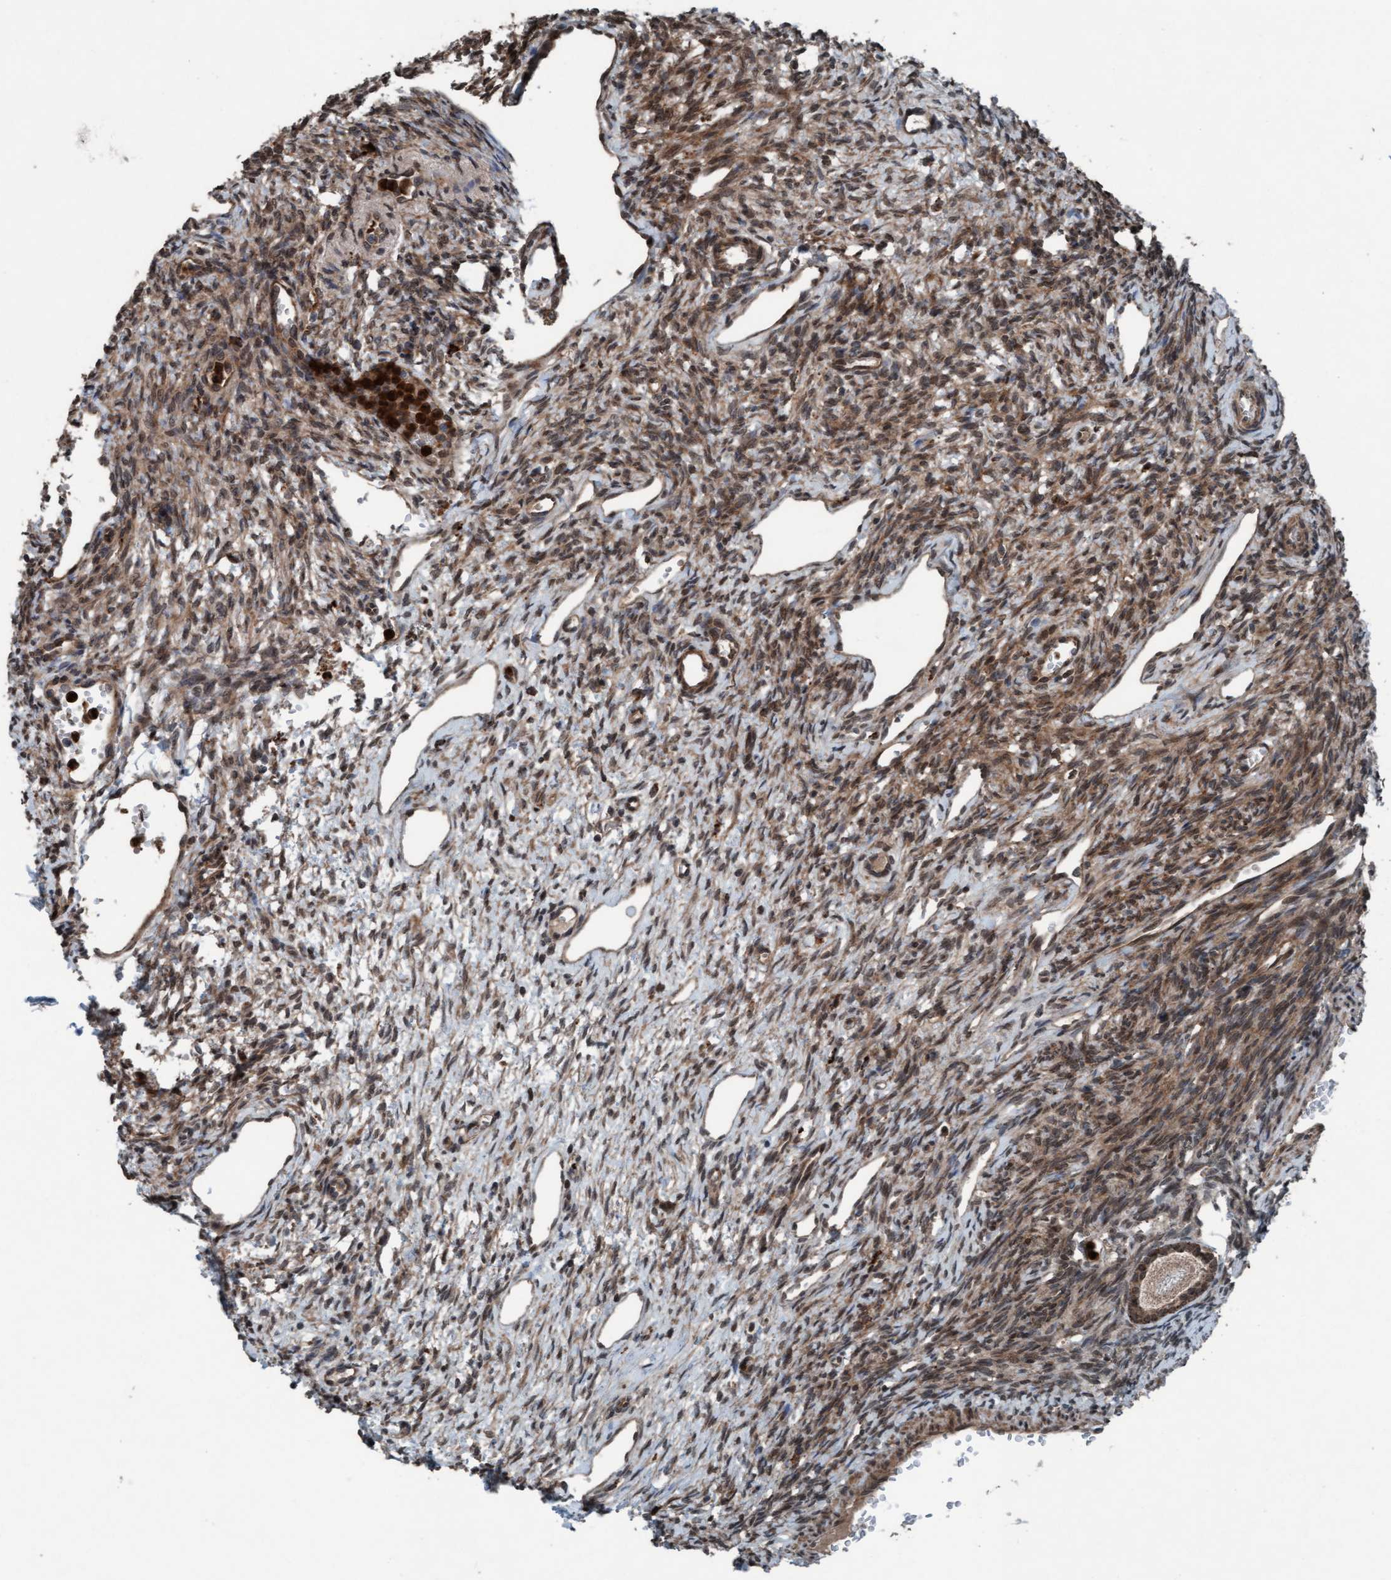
{"staining": {"intensity": "moderate", "quantity": ">75%", "location": "cytoplasmic/membranous,nuclear"}, "tissue": "ovary", "cell_type": "Follicle cells", "image_type": "normal", "snomed": [{"axis": "morphology", "description": "Normal tissue, NOS"}, {"axis": "topography", "description": "Ovary"}], "caption": "The image shows staining of unremarkable ovary, revealing moderate cytoplasmic/membranous,nuclear protein positivity (brown color) within follicle cells.", "gene": "PLXNB2", "patient": {"sex": "female", "age": 33}}